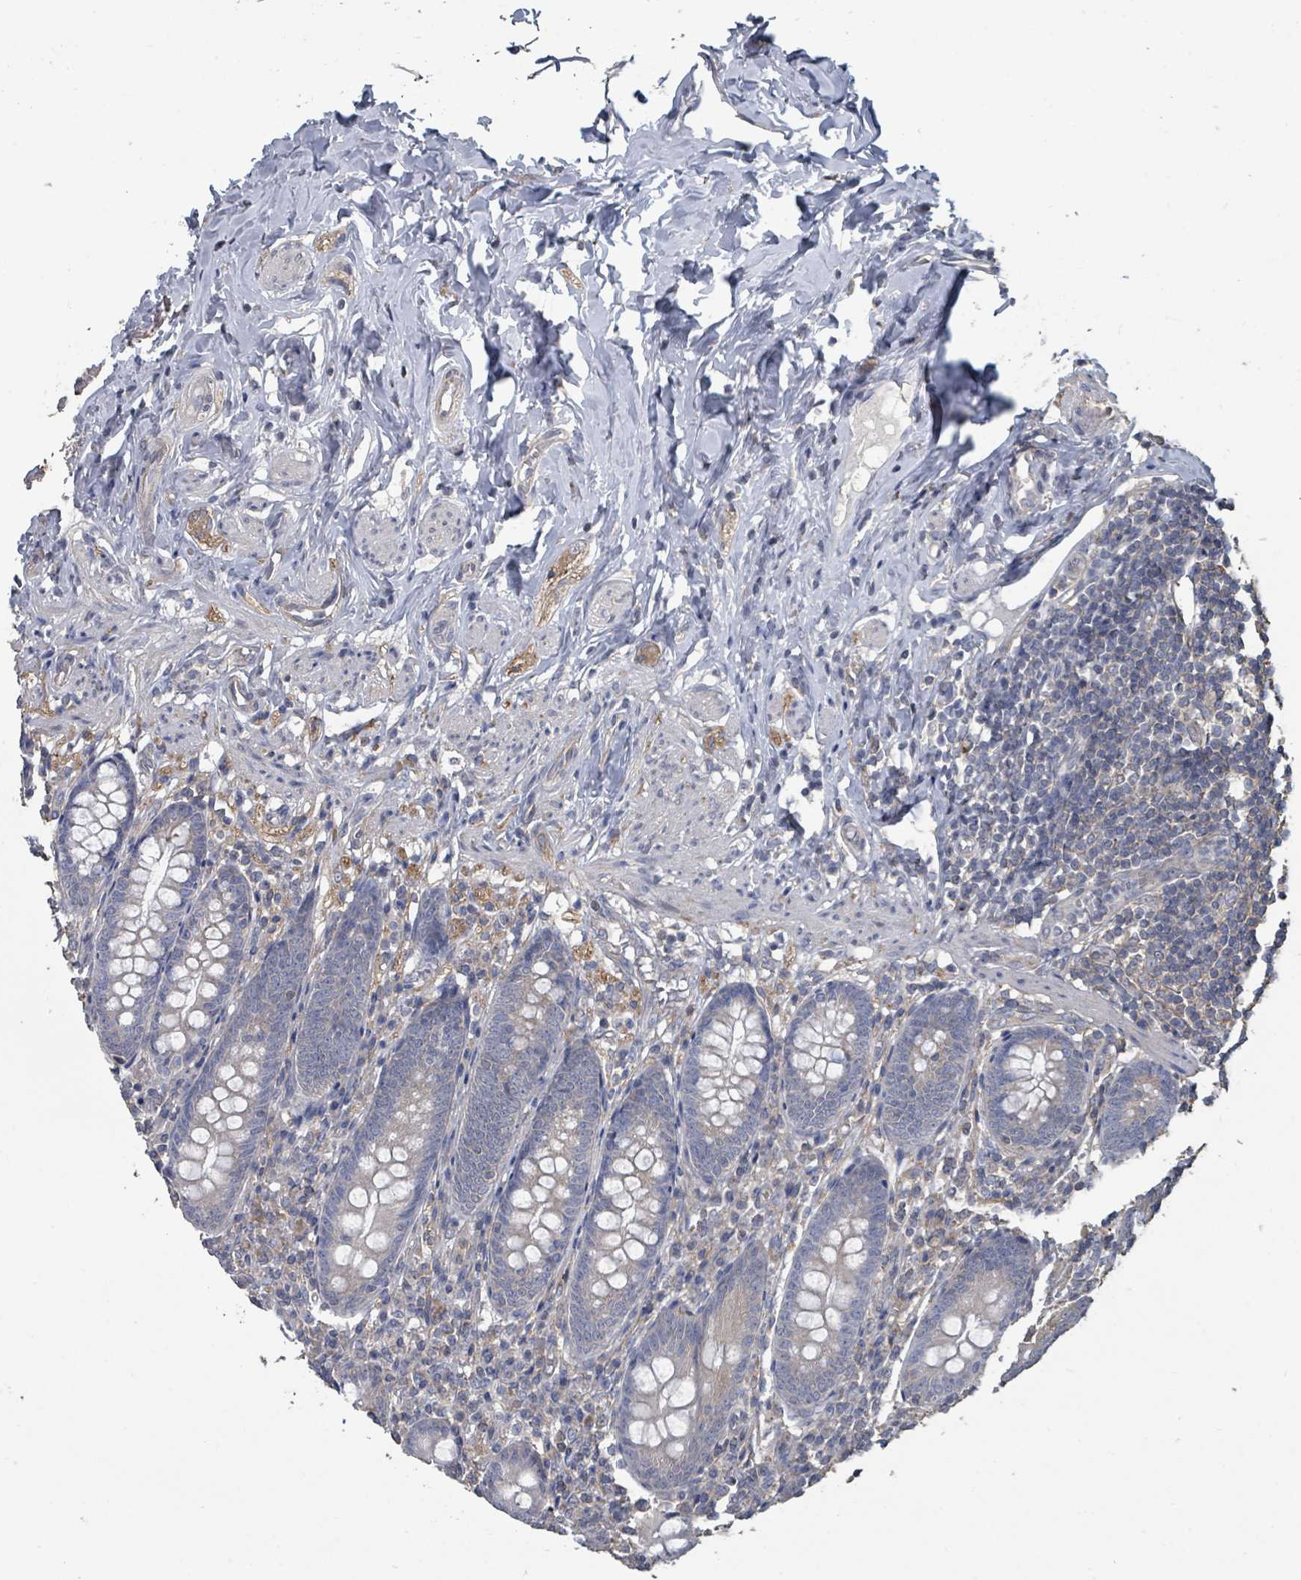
{"staining": {"intensity": "negative", "quantity": "none", "location": "none"}, "tissue": "appendix", "cell_type": "Glandular cells", "image_type": "normal", "snomed": [{"axis": "morphology", "description": "Normal tissue, NOS"}, {"axis": "topography", "description": "Appendix"}], "caption": "Glandular cells show no significant protein expression in unremarkable appendix.", "gene": "SLC9A7", "patient": {"sex": "male", "age": 55}}